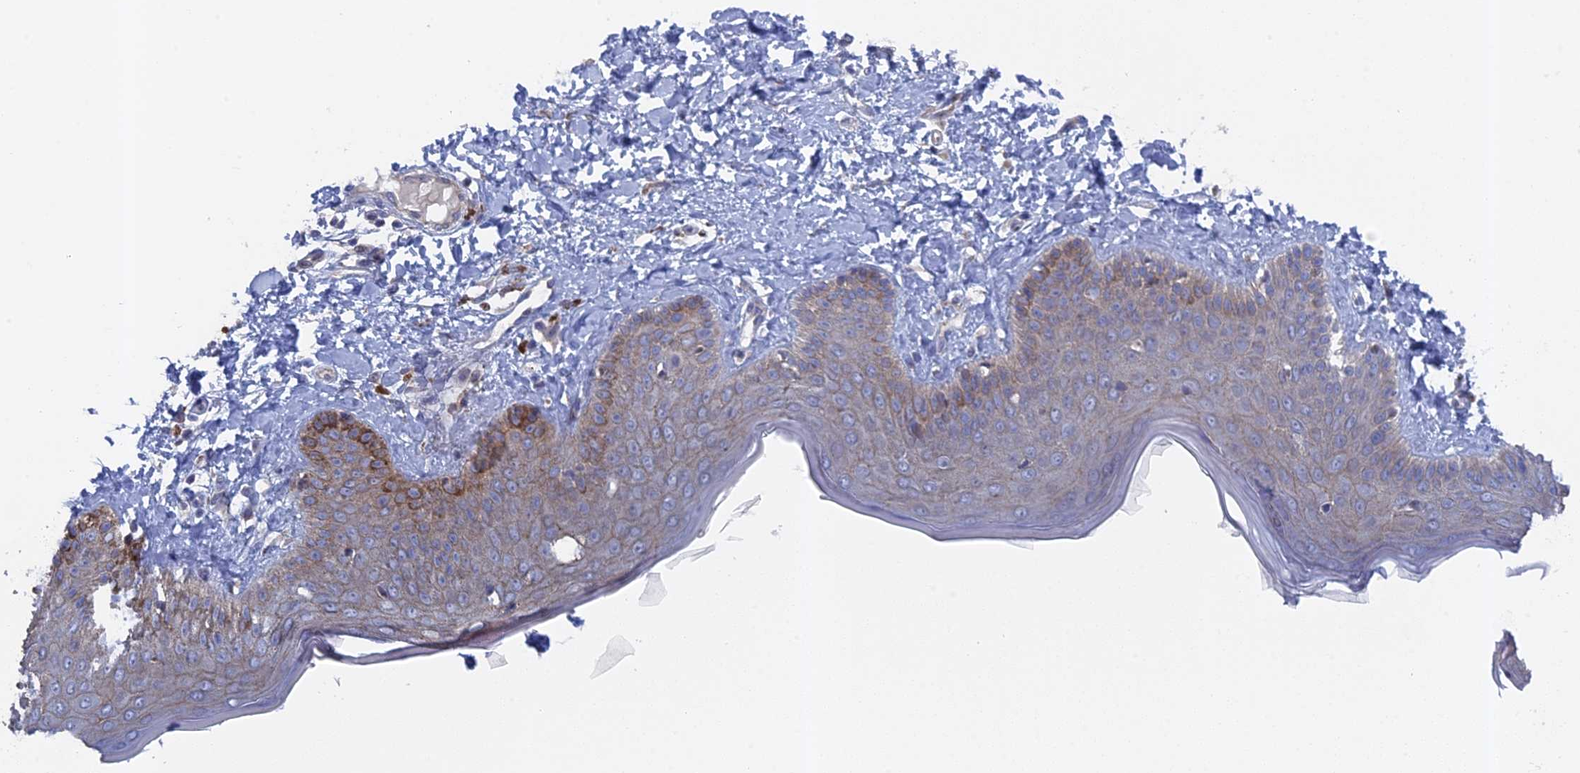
{"staining": {"intensity": "negative", "quantity": "none", "location": "none"}, "tissue": "skin", "cell_type": "Fibroblasts", "image_type": "normal", "snomed": [{"axis": "morphology", "description": "Normal tissue, NOS"}, {"axis": "topography", "description": "Skin"}], "caption": "DAB immunohistochemical staining of normal skin reveals no significant positivity in fibroblasts.", "gene": "TMEM161A", "patient": {"sex": "male", "age": 52}}